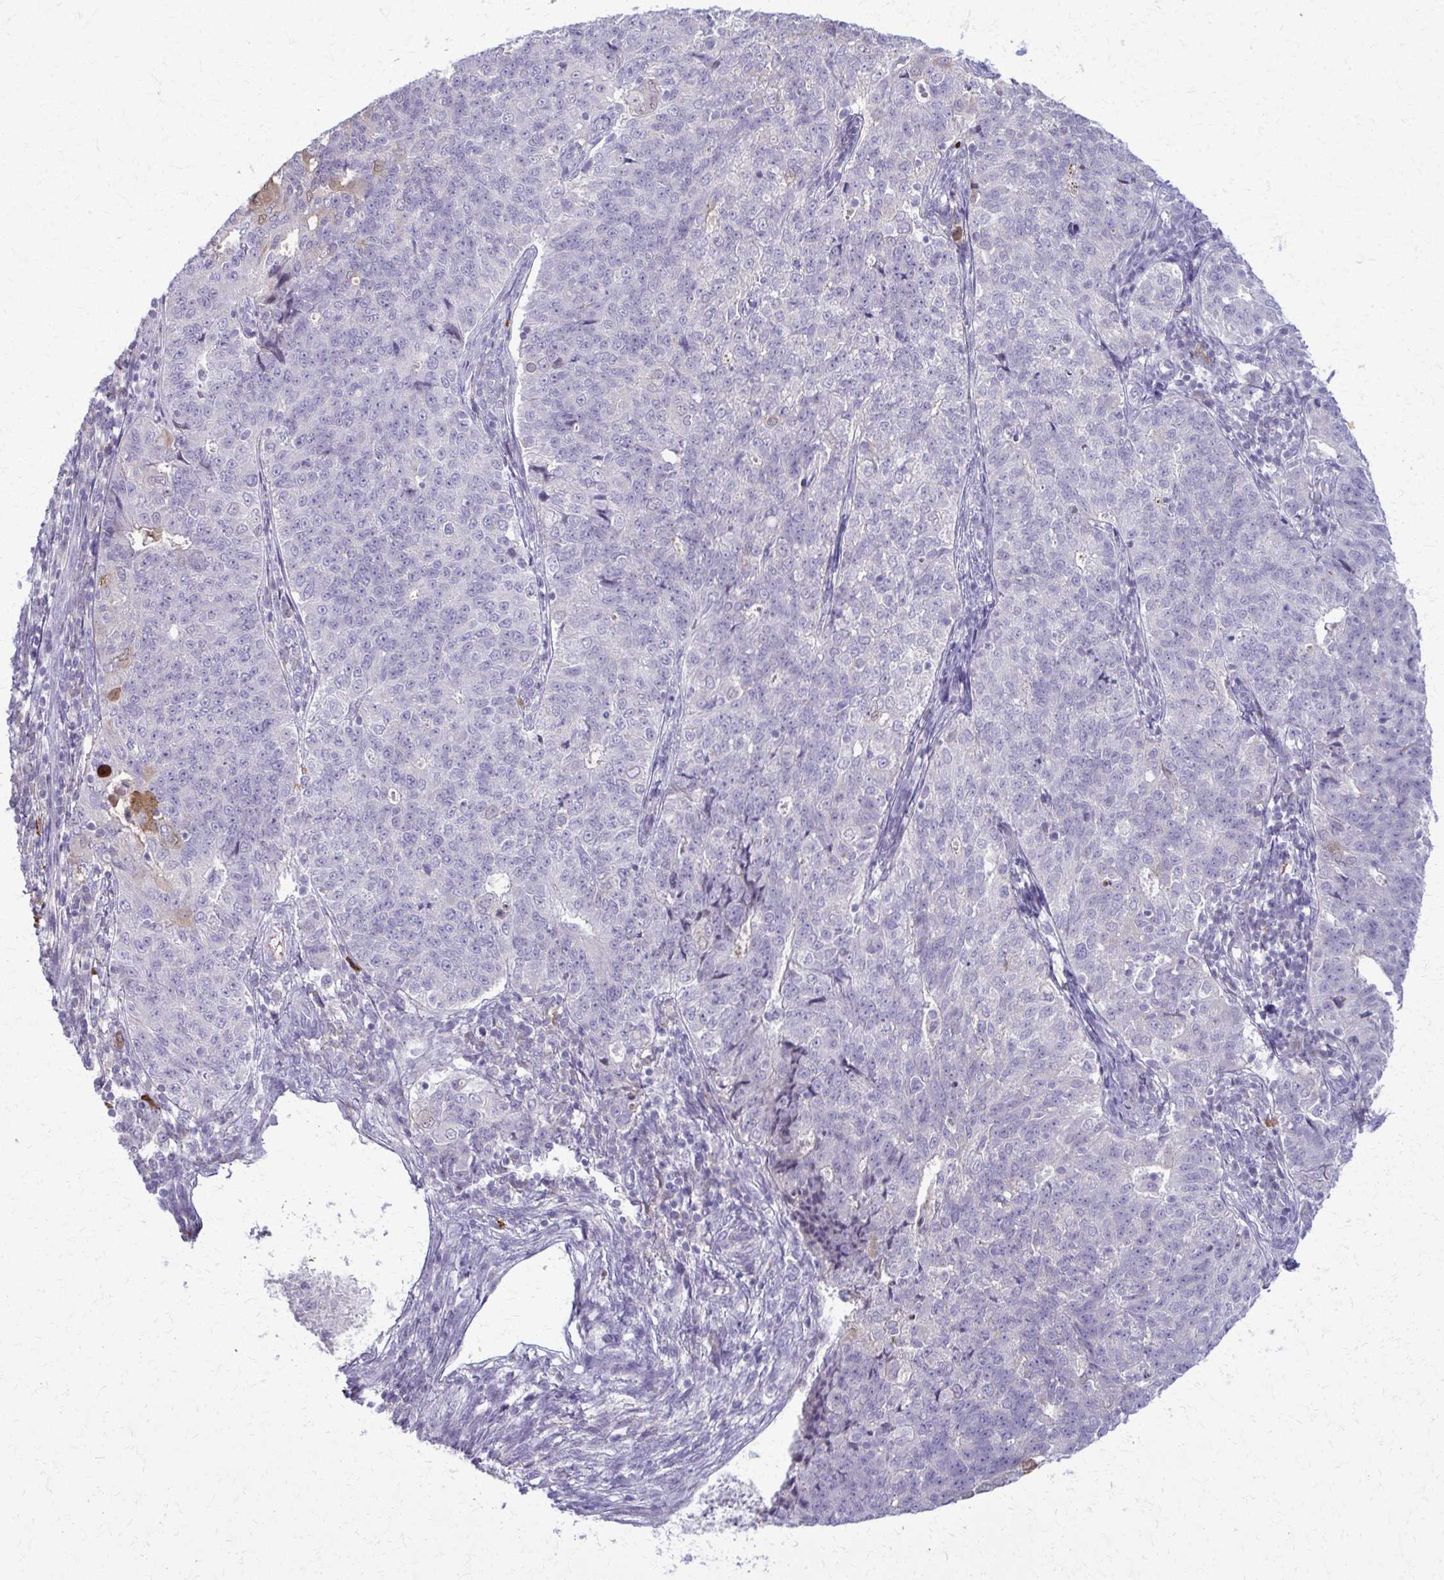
{"staining": {"intensity": "moderate", "quantity": "<25%", "location": "cytoplasmic/membranous,nuclear"}, "tissue": "endometrial cancer", "cell_type": "Tumor cells", "image_type": "cancer", "snomed": [{"axis": "morphology", "description": "Adenocarcinoma, NOS"}, {"axis": "topography", "description": "Endometrium"}], "caption": "About <25% of tumor cells in human endometrial cancer display moderate cytoplasmic/membranous and nuclear protein staining as visualized by brown immunohistochemical staining.", "gene": "OR4M1", "patient": {"sex": "female", "age": 43}}